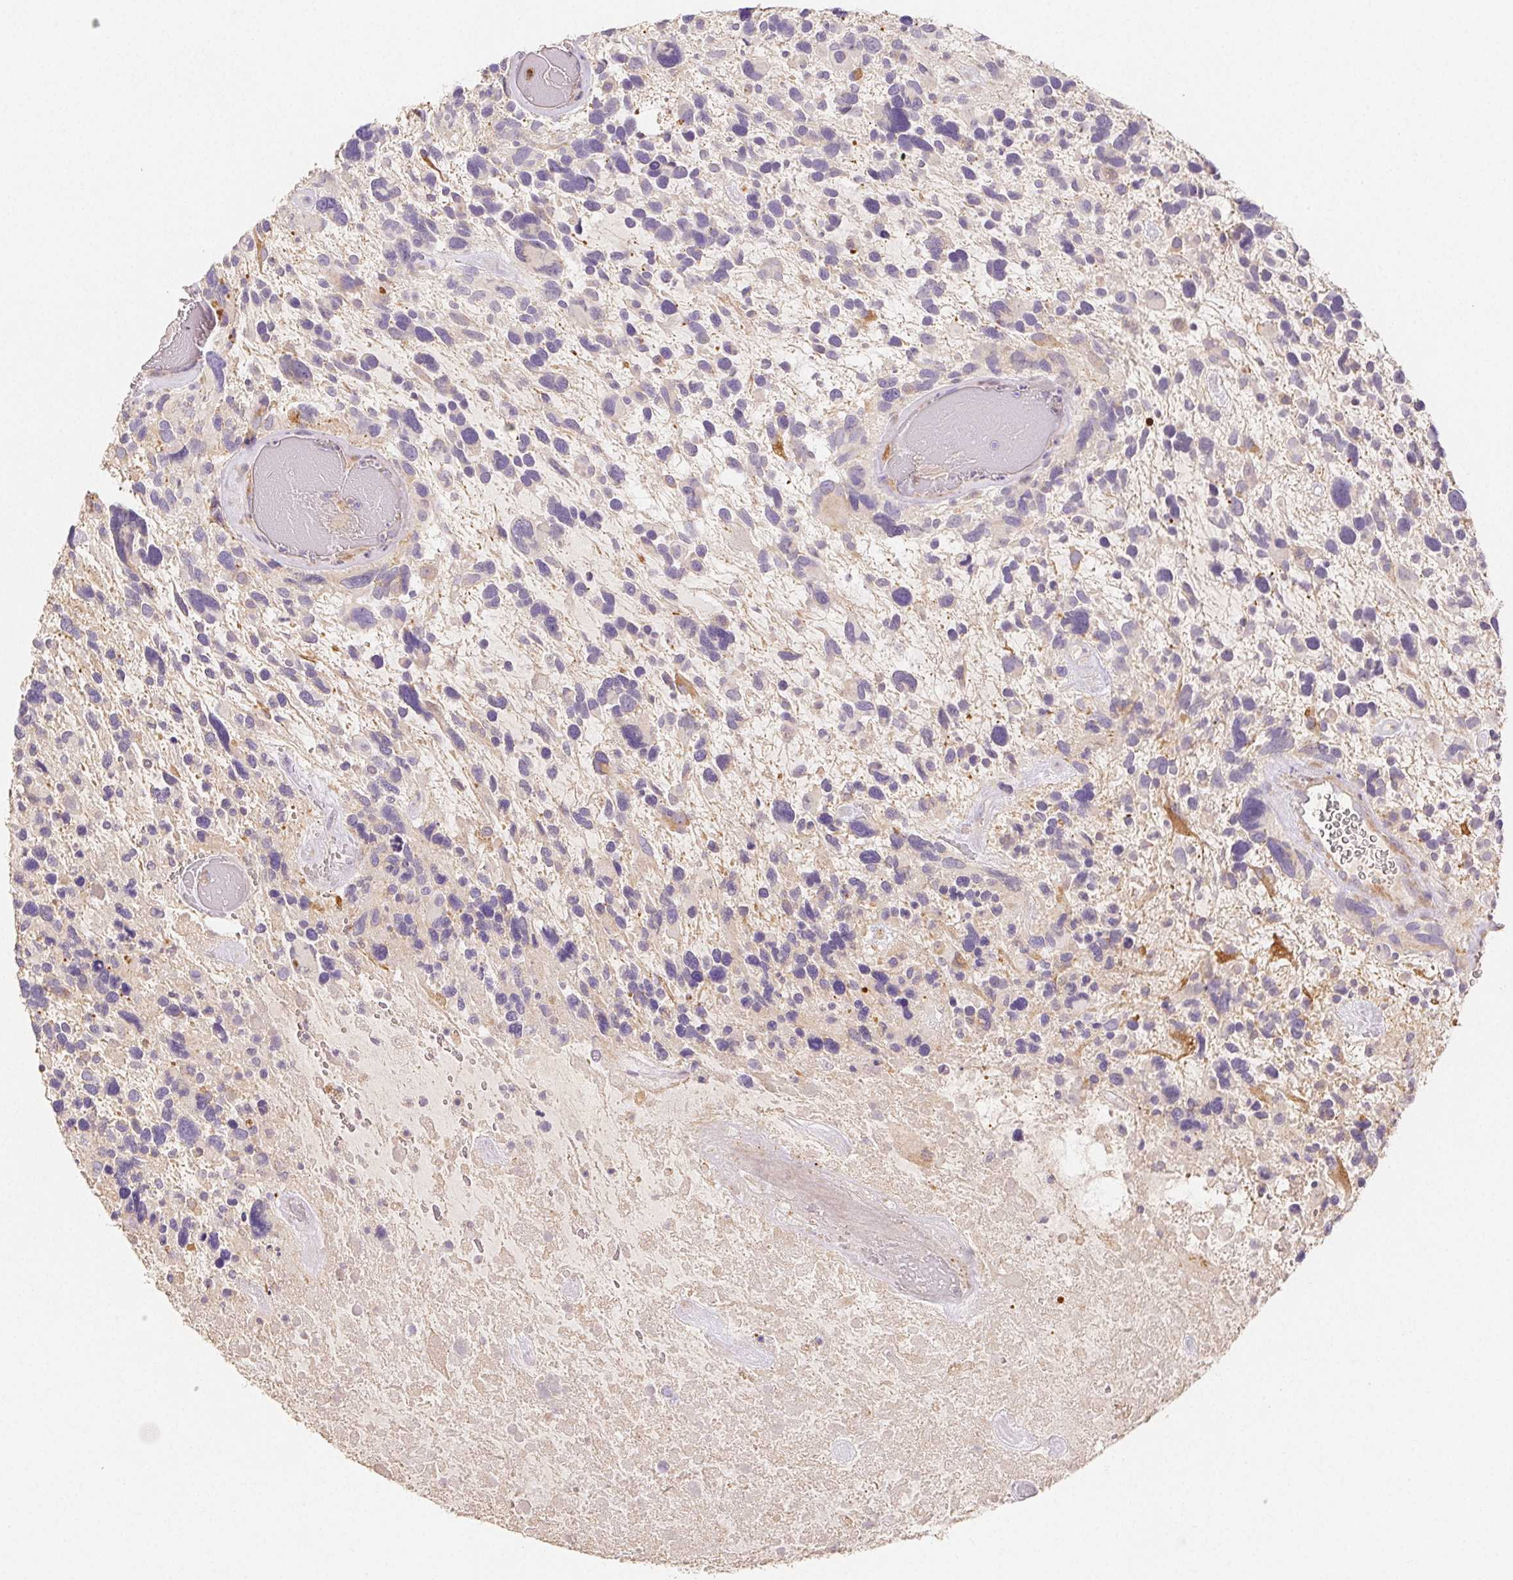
{"staining": {"intensity": "negative", "quantity": "none", "location": "none"}, "tissue": "glioma", "cell_type": "Tumor cells", "image_type": "cancer", "snomed": [{"axis": "morphology", "description": "Glioma, malignant, High grade"}, {"axis": "topography", "description": "Brain"}], "caption": "This is an IHC histopathology image of glioma. There is no expression in tumor cells.", "gene": "ACVR1B", "patient": {"sex": "male", "age": 49}}